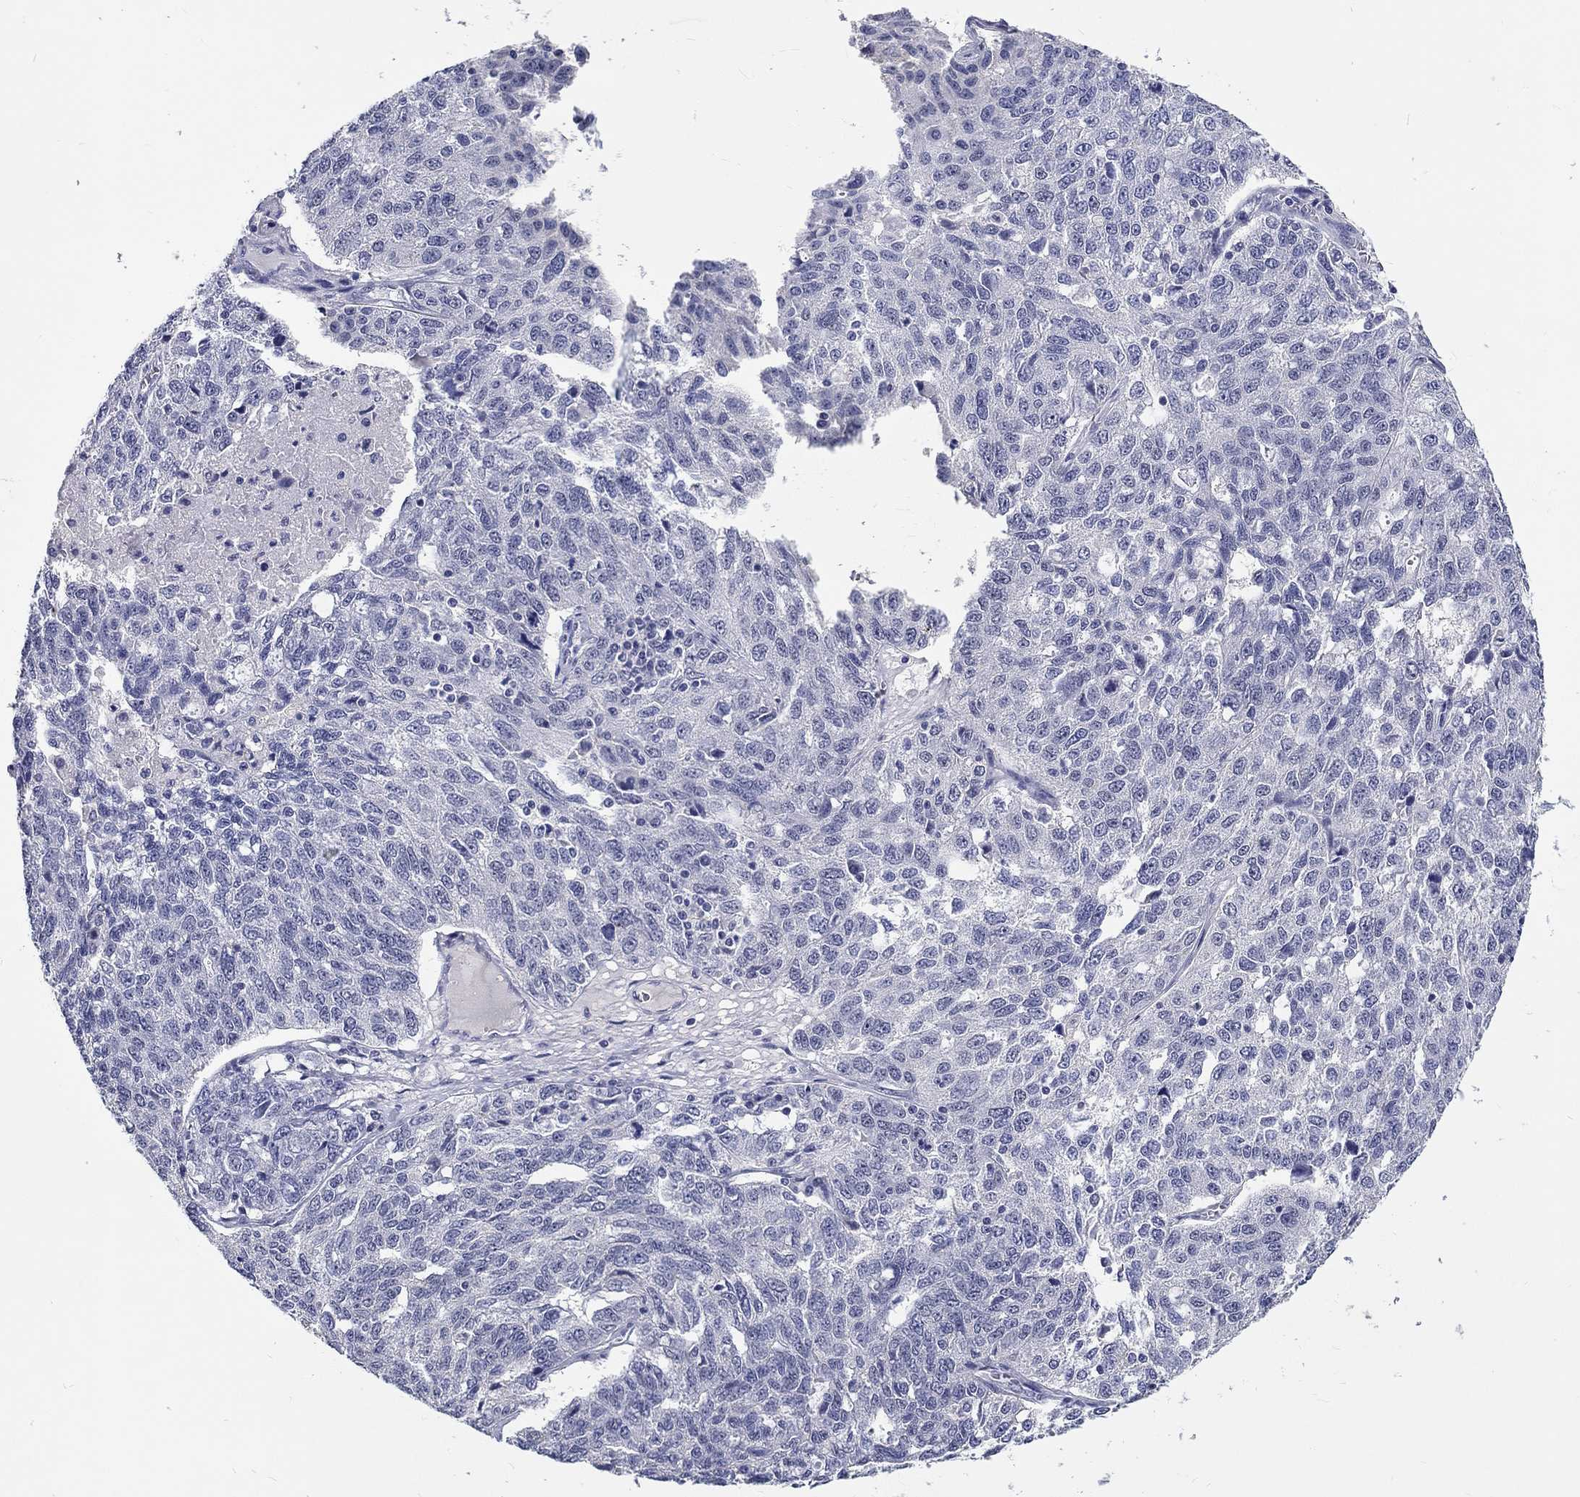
{"staining": {"intensity": "negative", "quantity": "none", "location": "none"}, "tissue": "ovarian cancer", "cell_type": "Tumor cells", "image_type": "cancer", "snomed": [{"axis": "morphology", "description": "Cystadenocarcinoma, serous, NOS"}, {"axis": "topography", "description": "Ovary"}], "caption": "Immunohistochemistry (IHC) micrograph of neoplastic tissue: serous cystadenocarcinoma (ovarian) stained with DAB (3,3'-diaminobenzidine) shows no significant protein positivity in tumor cells. Nuclei are stained in blue.", "gene": "GRIN1", "patient": {"sex": "female", "age": 71}}